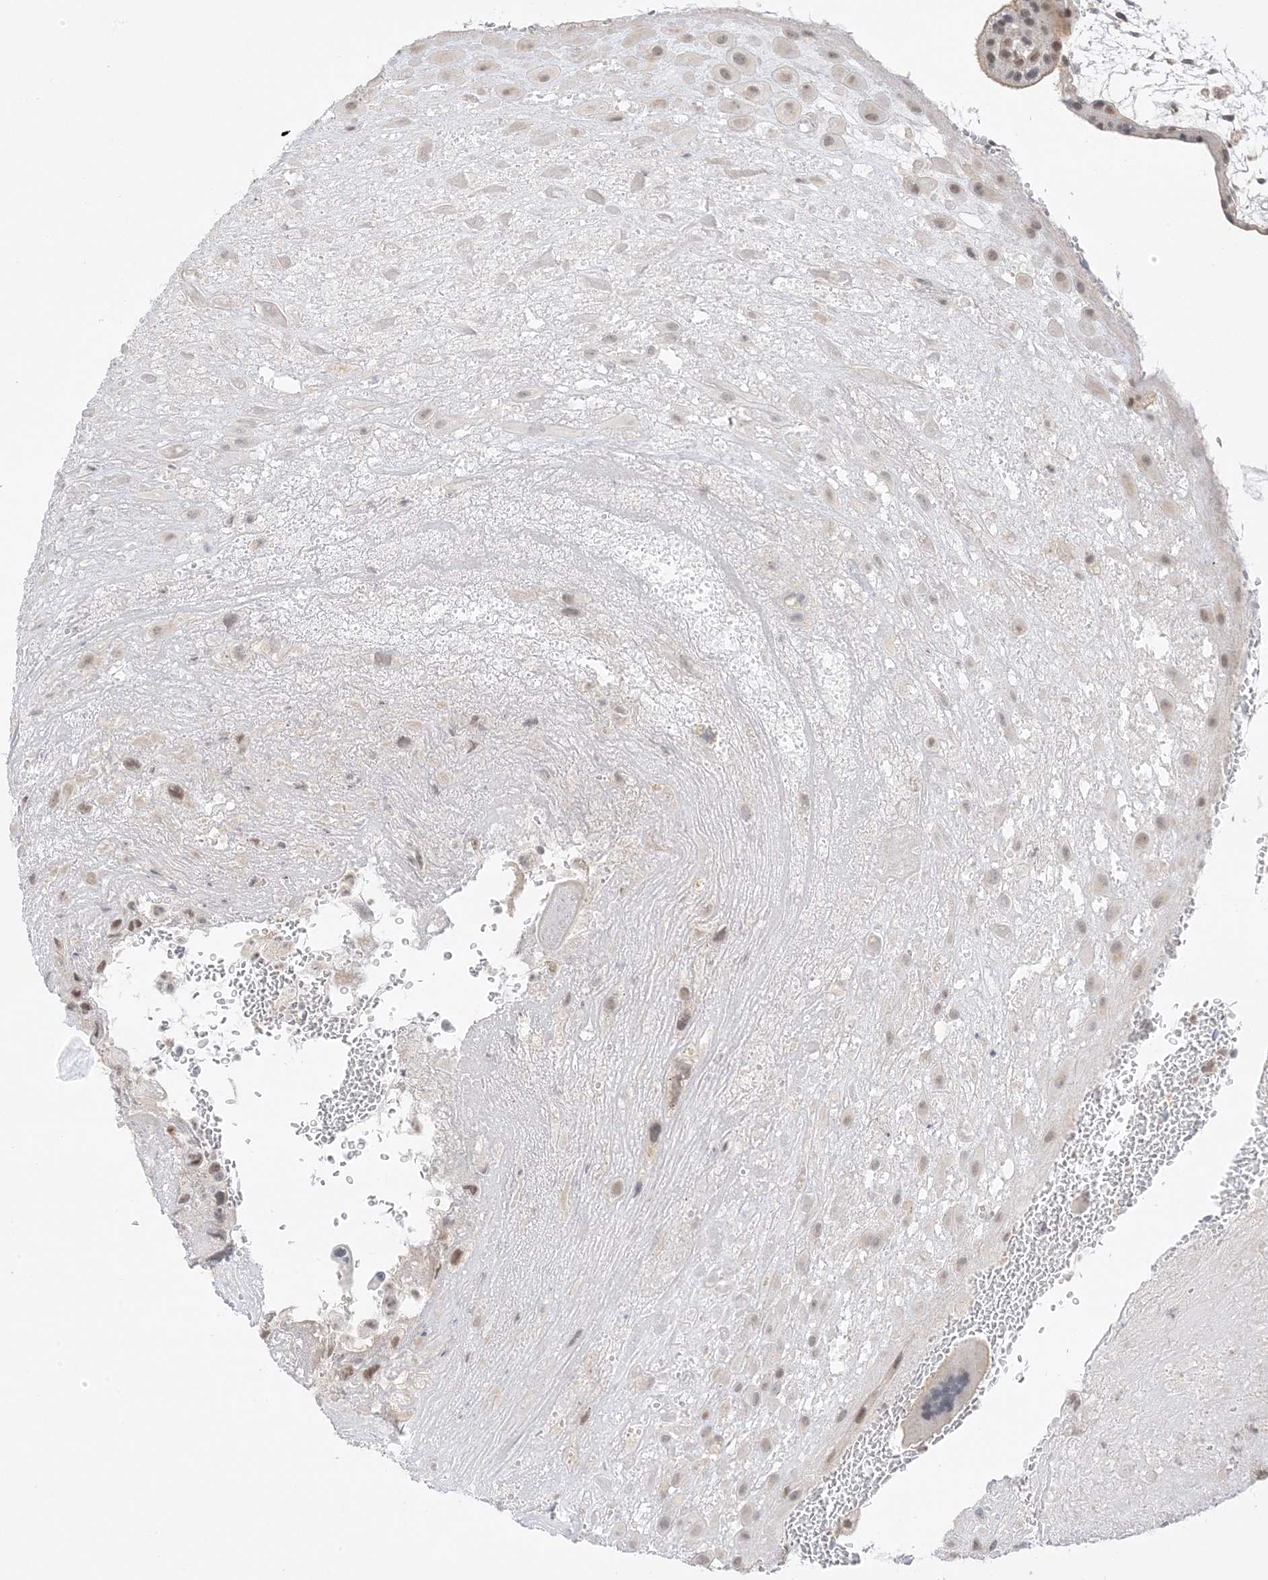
{"staining": {"intensity": "moderate", "quantity": "25%-75%", "location": "nuclear"}, "tissue": "placenta", "cell_type": "Decidual cells", "image_type": "normal", "snomed": [{"axis": "morphology", "description": "Normal tissue, NOS"}, {"axis": "topography", "description": "Placenta"}], "caption": "Moderate nuclear protein positivity is present in approximately 25%-75% of decidual cells in placenta. The protein is shown in brown color, while the nuclei are stained blue.", "gene": "MSL3", "patient": {"sex": "female", "age": 35}}